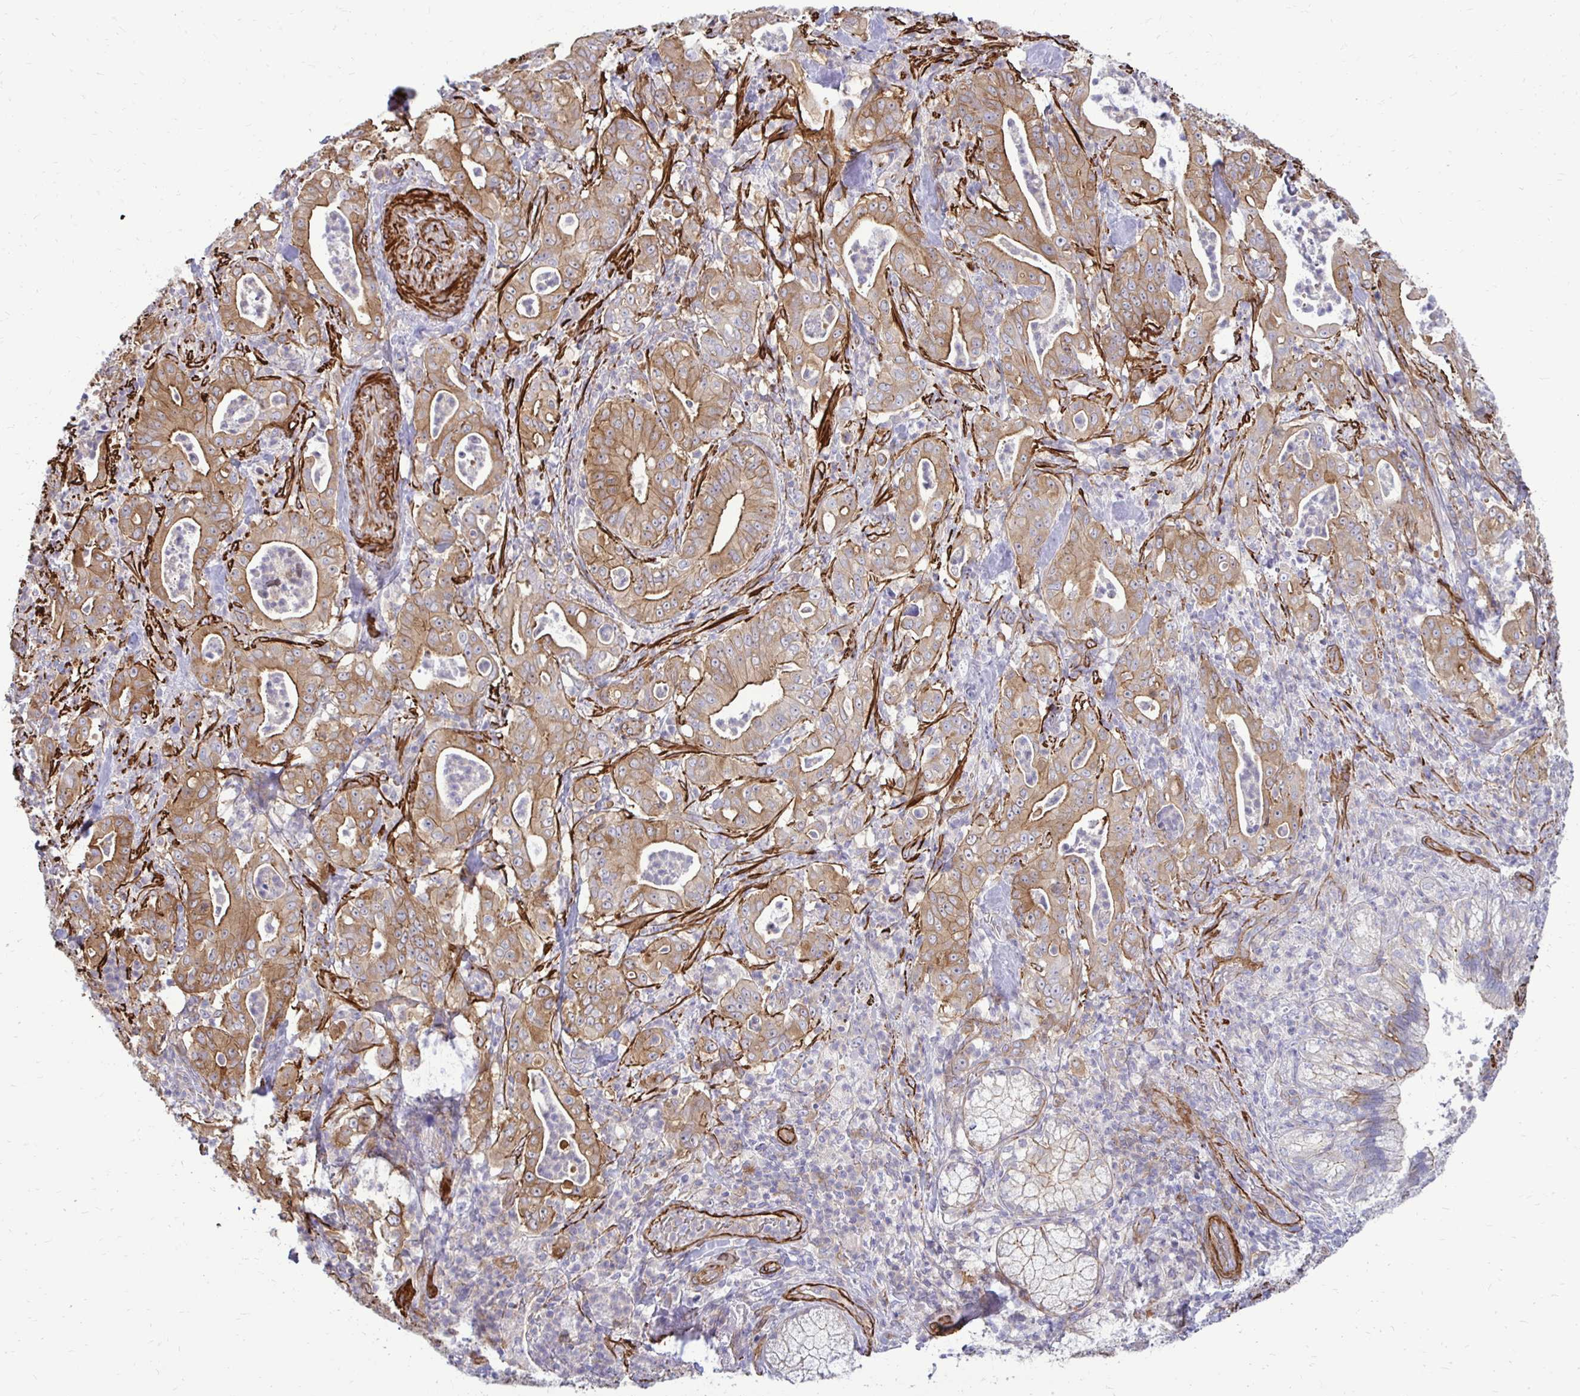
{"staining": {"intensity": "moderate", "quantity": ">75%", "location": "cytoplasmic/membranous"}, "tissue": "pancreatic cancer", "cell_type": "Tumor cells", "image_type": "cancer", "snomed": [{"axis": "morphology", "description": "Adenocarcinoma, NOS"}, {"axis": "topography", "description": "Pancreas"}], "caption": "About >75% of tumor cells in human pancreatic cancer show moderate cytoplasmic/membranous protein positivity as visualized by brown immunohistochemical staining.", "gene": "CTPS1", "patient": {"sex": "male", "age": 71}}